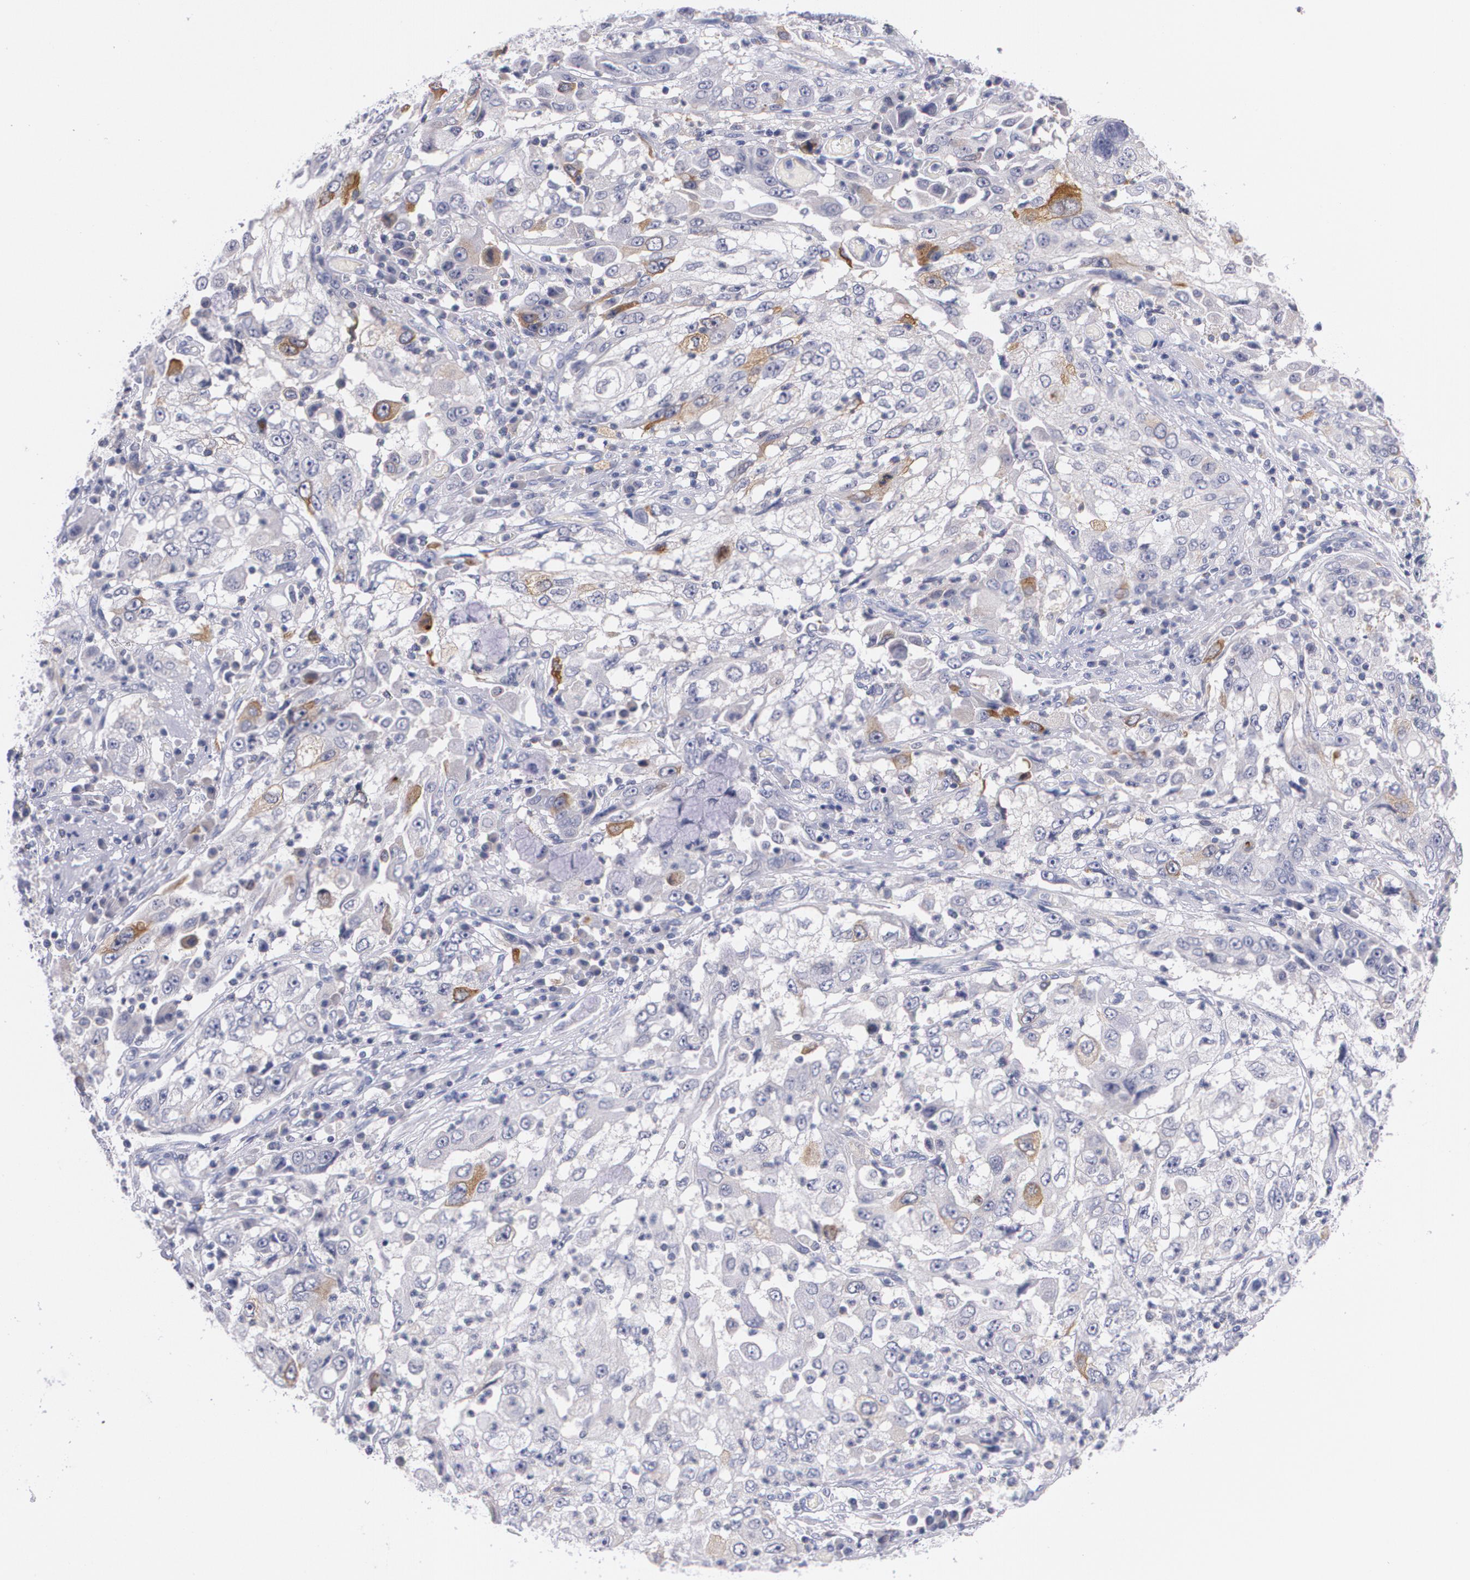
{"staining": {"intensity": "moderate", "quantity": "<25%", "location": "cytoplasmic/membranous"}, "tissue": "cervical cancer", "cell_type": "Tumor cells", "image_type": "cancer", "snomed": [{"axis": "morphology", "description": "Squamous cell carcinoma, NOS"}, {"axis": "topography", "description": "Cervix"}], "caption": "Immunohistochemistry staining of cervical cancer (squamous cell carcinoma), which shows low levels of moderate cytoplasmic/membranous positivity in about <25% of tumor cells indicating moderate cytoplasmic/membranous protein staining. The staining was performed using DAB (3,3'-diaminobenzidine) (brown) for protein detection and nuclei were counterstained in hematoxylin (blue).", "gene": "HMMR", "patient": {"sex": "female", "age": 36}}